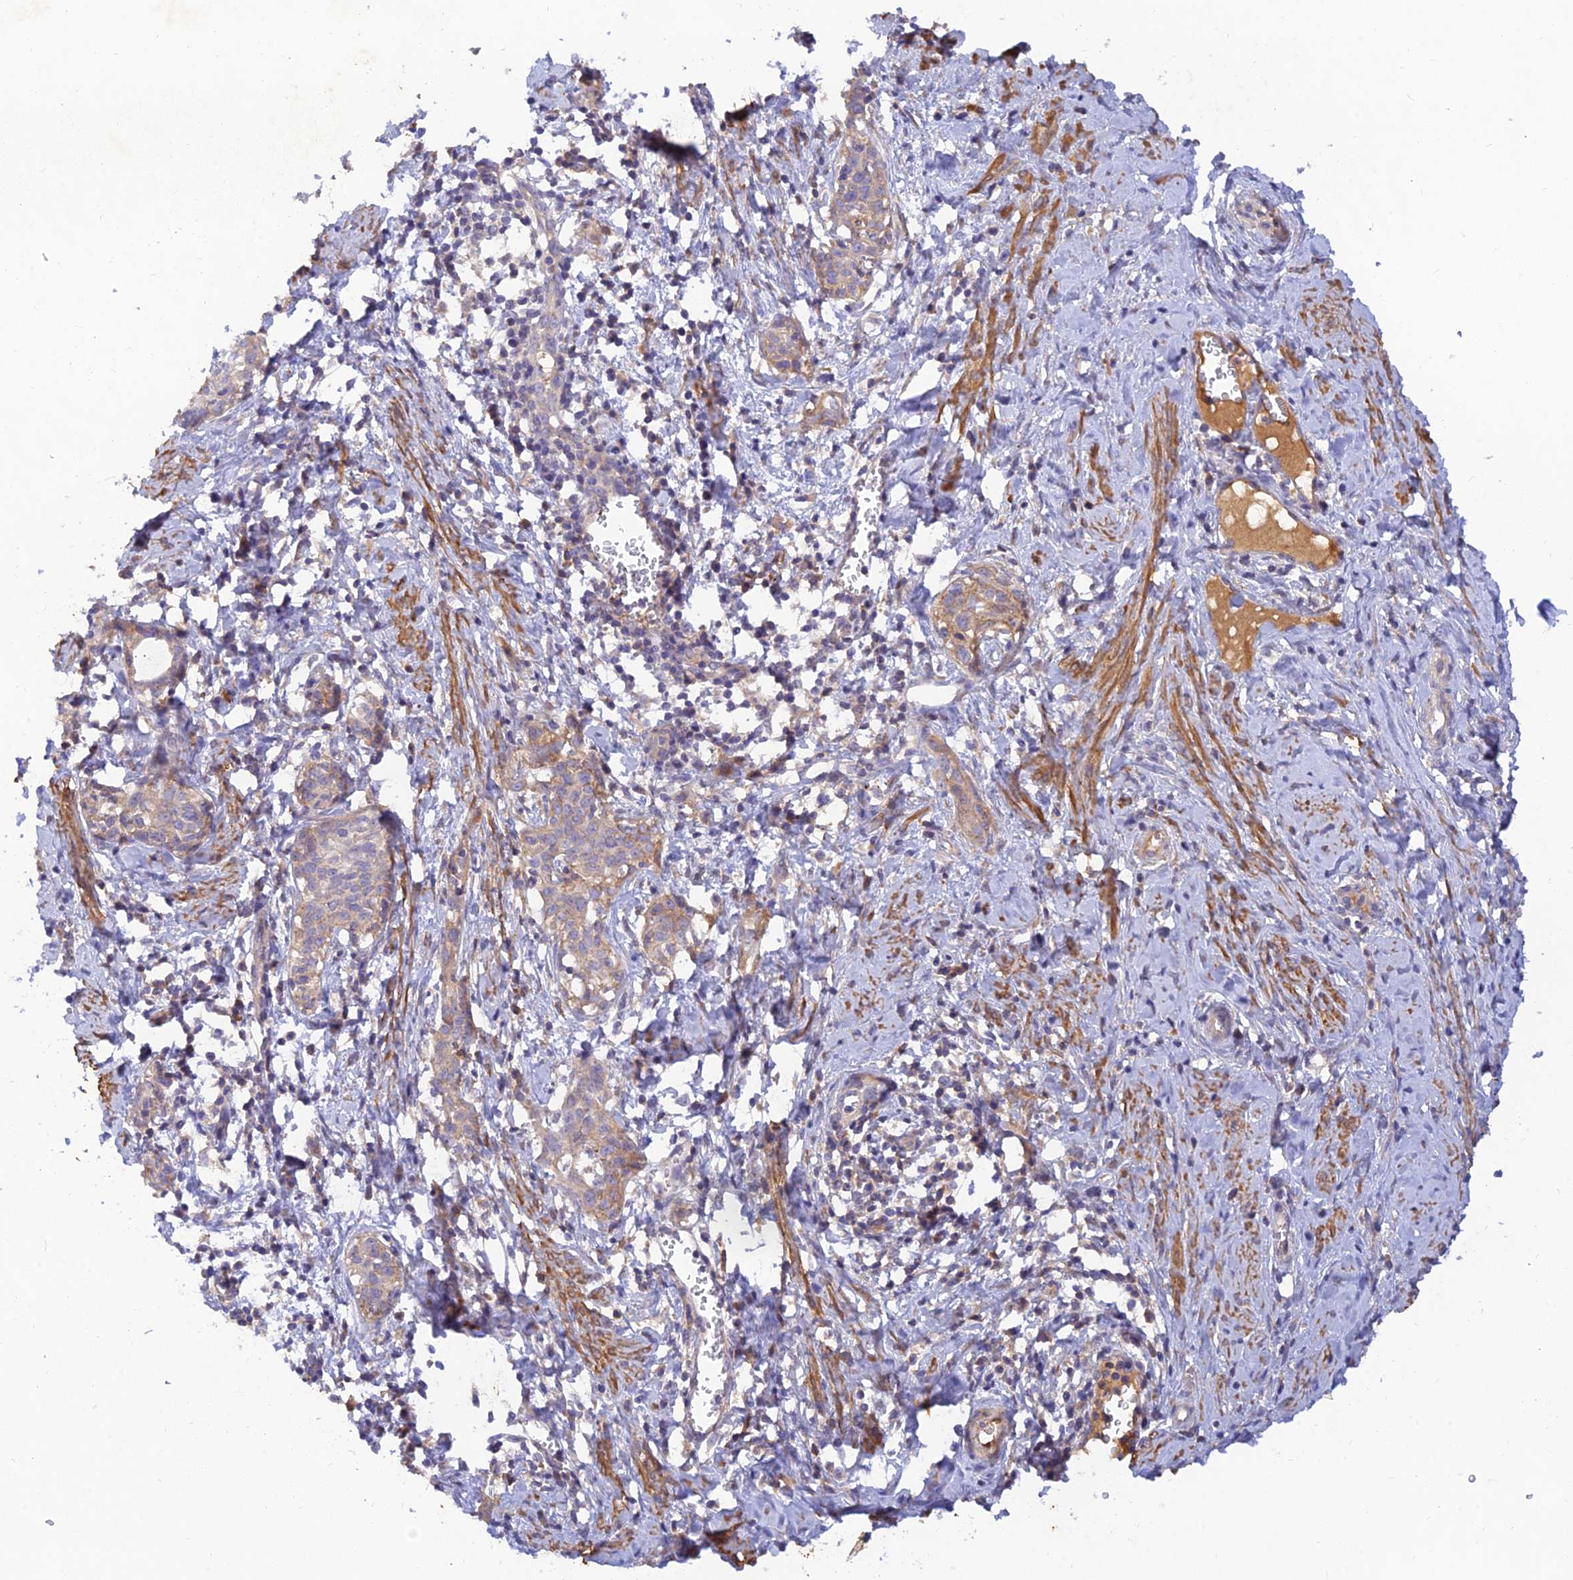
{"staining": {"intensity": "moderate", "quantity": "<25%", "location": "cytoplasmic/membranous"}, "tissue": "cervical cancer", "cell_type": "Tumor cells", "image_type": "cancer", "snomed": [{"axis": "morphology", "description": "Squamous cell carcinoma, NOS"}, {"axis": "topography", "description": "Cervix"}], "caption": "Protein staining displays moderate cytoplasmic/membranous positivity in about <25% of tumor cells in cervical squamous cell carcinoma. Nuclei are stained in blue.", "gene": "ACSM5", "patient": {"sex": "female", "age": 52}}